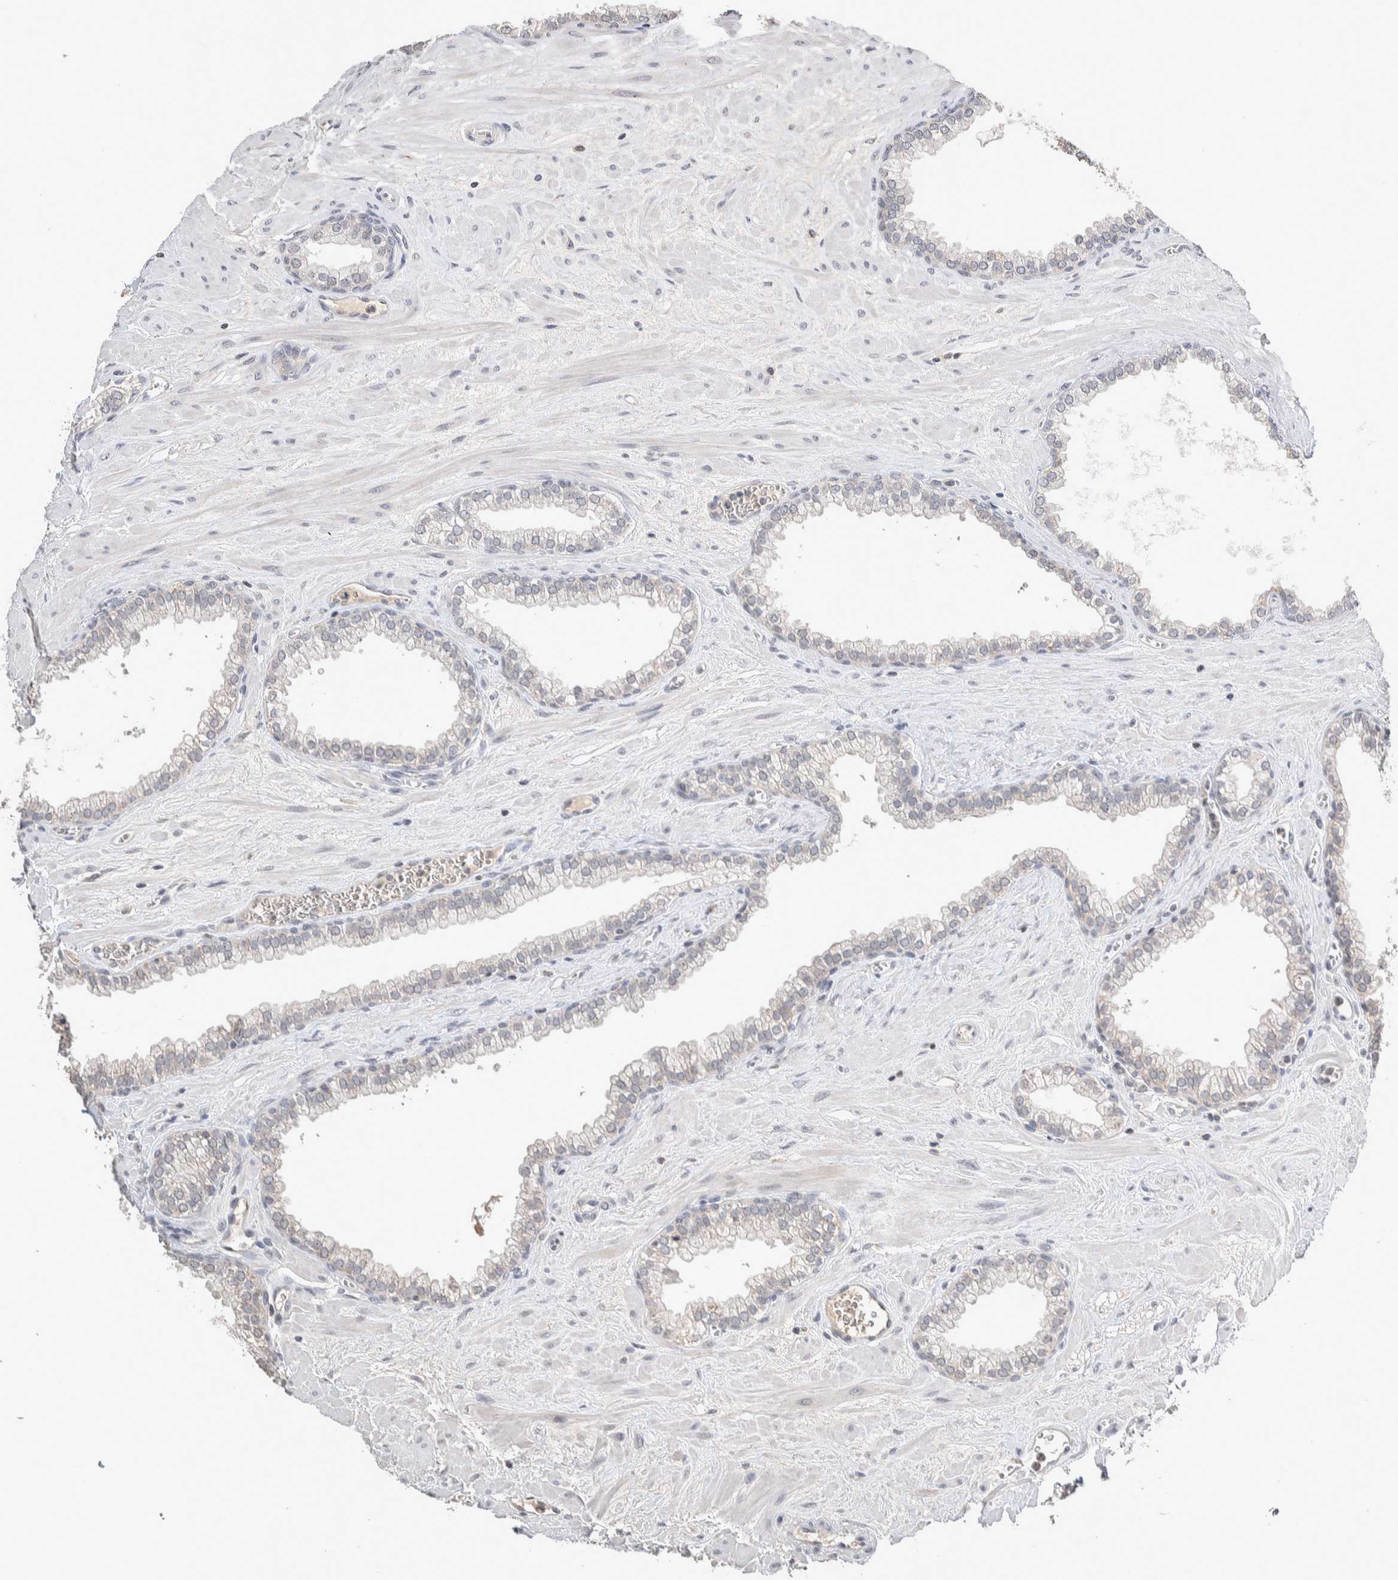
{"staining": {"intensity": "moderate", "quantity": "<25%", "location": "cytoplasmic/membranous"}, "tissue": "prostate", "cell_type": "Glandular cells", "image_type": "normal", "snomed": [{"axis": "morphology", "description": "Normal tissue, NOS"}, {"axis": "morphology", "description": "Urothelial carcinoma, Low grade"}, {"axis": "topography", "description": "Urinary bladder"}, {"axis": "topography", "description": "Prostate"}], "caption": "A photomicrograph showing moderate cytoplasmic/membranous expression in about <25% of glandular cells in unremarkable prostate, as visualized by brown immunohistochemical staining.", "gene": "CRAT", "patient": {"sex": "male", "age": 60}}